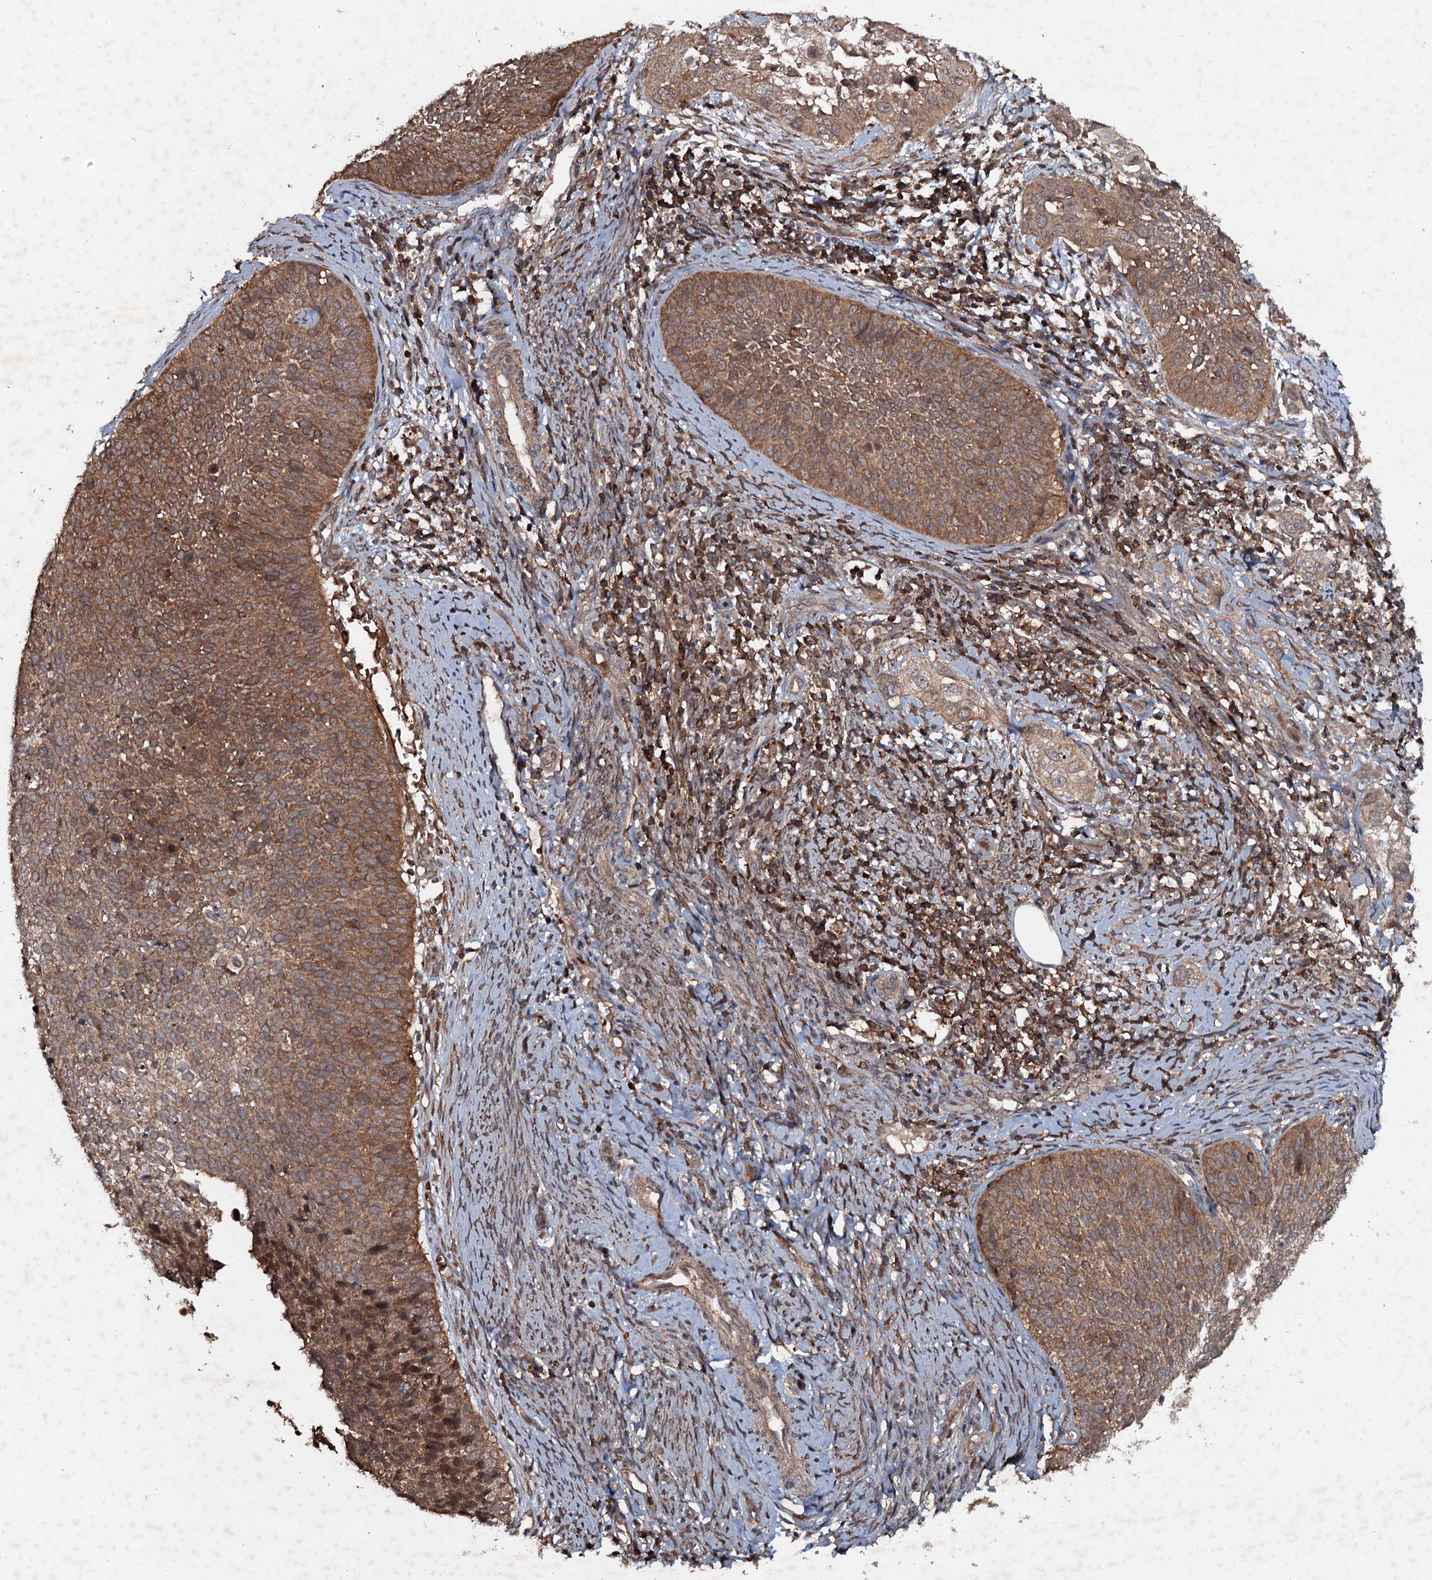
{"staining": {"intensity": "moderate", "quantity": ">75%", "location": "cytoplasmic/membranous"}, "tissue": "cervical cancer", "cell_type": "Tumor cells", "image_type": "cancer", "snomed": [{"axis": "morphology", "description": "Squamous cell carcinoma, NOS"}, {"axis": "topography", "description": "Cervix"}], "caption": "Tumor cells reveal moderate cytoplasmic/membranous expression in approximately >75% of cells in cervical squamous cell carcinoma.", "gene": "ADGRG3", "patient": {"sex": "female", "age": 34}}